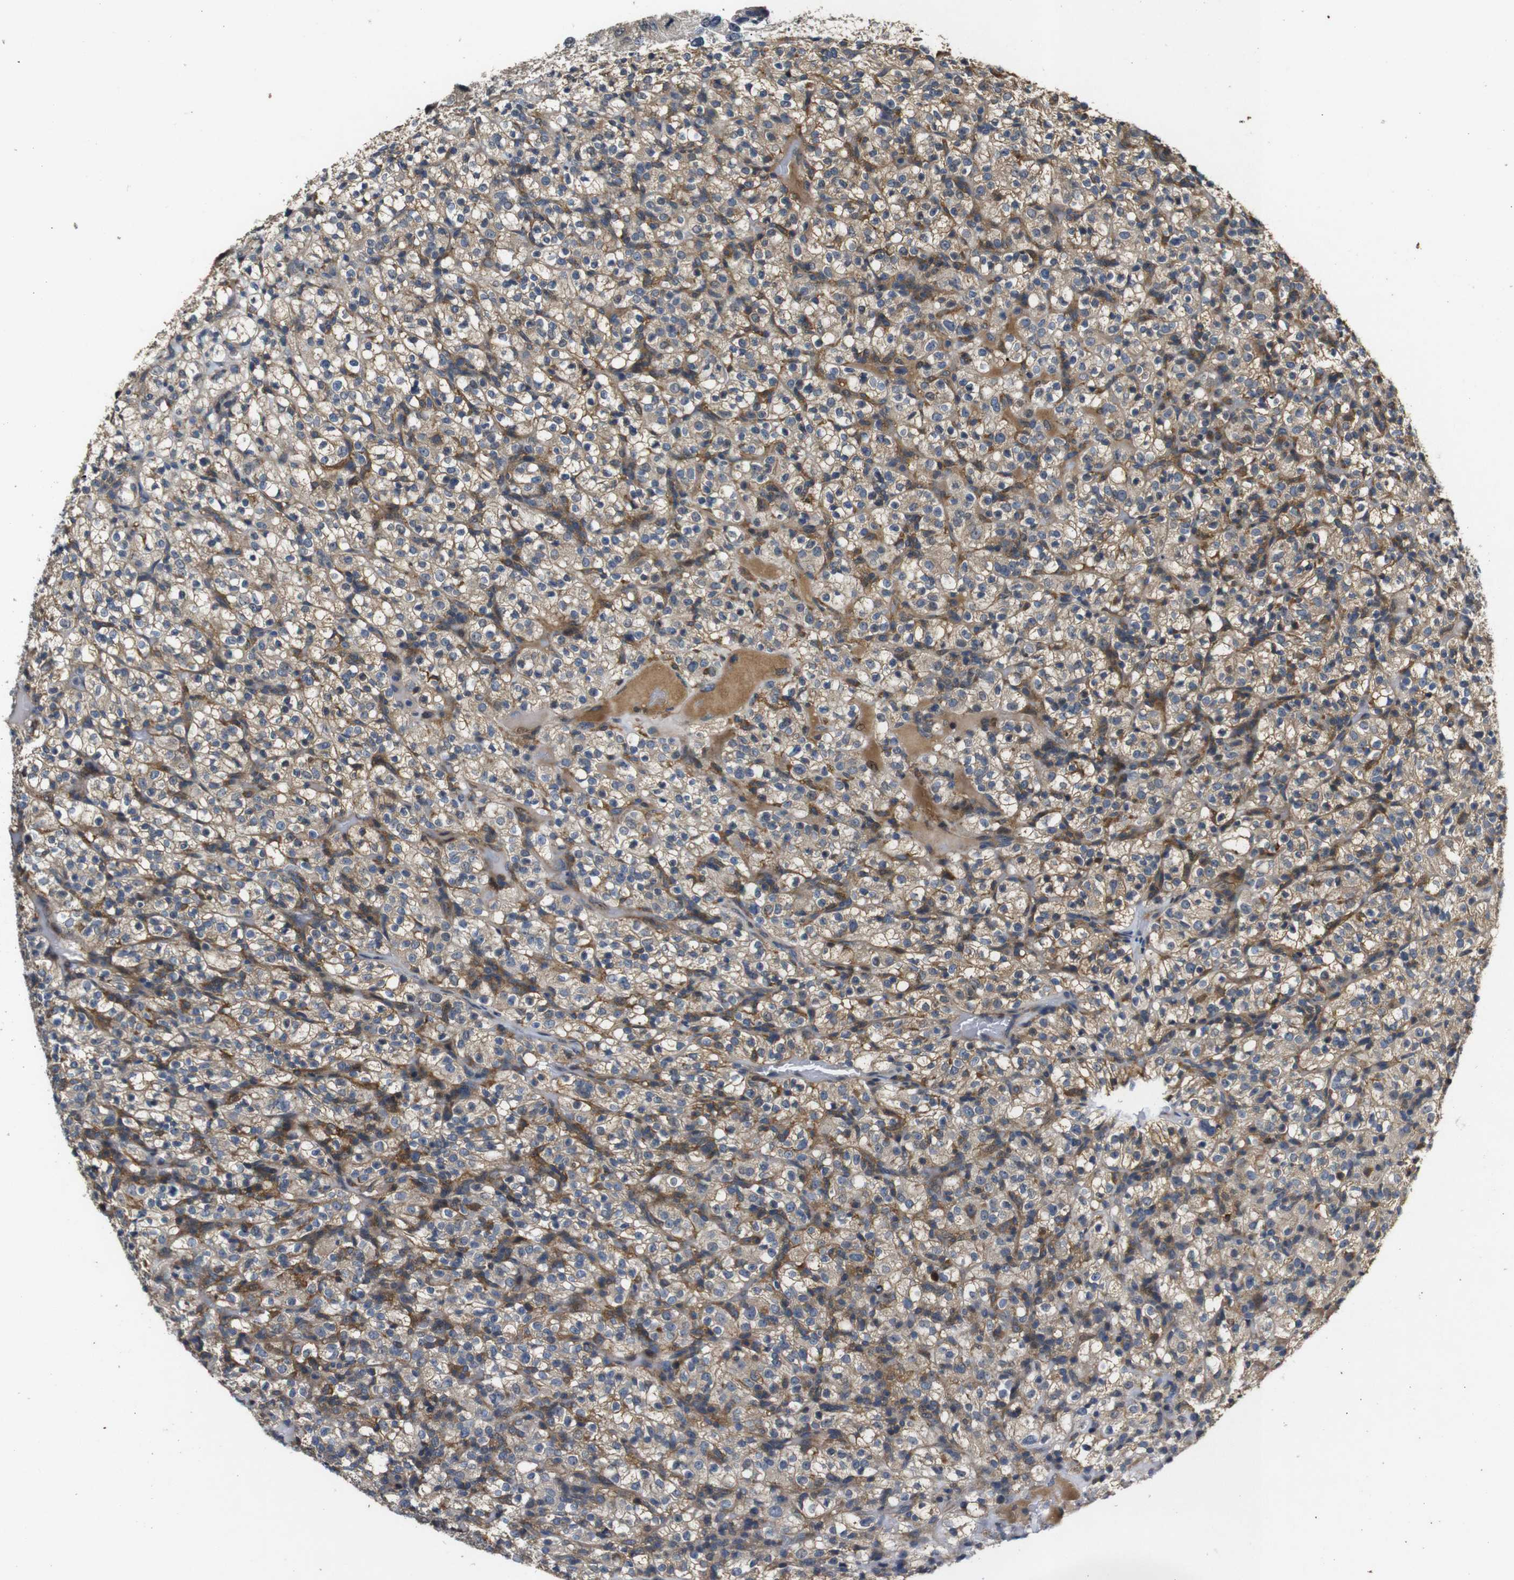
{"staining": {"intensity": "weak", "quantity": ">75%", "location": "cytoplasmic/membranous"}, "tissue": "renal cancer", "cell_type": "Tumor cells", "image_type": "cancer", "snomed": [{"axis": "morphology", "description": "Normal tissue, NOS"}, {"axis": "morphology", "description": "Adenocarcinoma, NOS"}, {"axis": "topography", "description": "Kidney"}], "caption": "A high-resolution image shows IHC staining of renal cancer, which reveals weak cytoplasmic/membranous staining in approximately >75% of tumor cells. (DAB (3,3'-diaminobenzidine) = brown stain, brightfield microscopy at high magnification).", "gene": "MAGI2", "patient": {"sex": "female", "age": 72}}